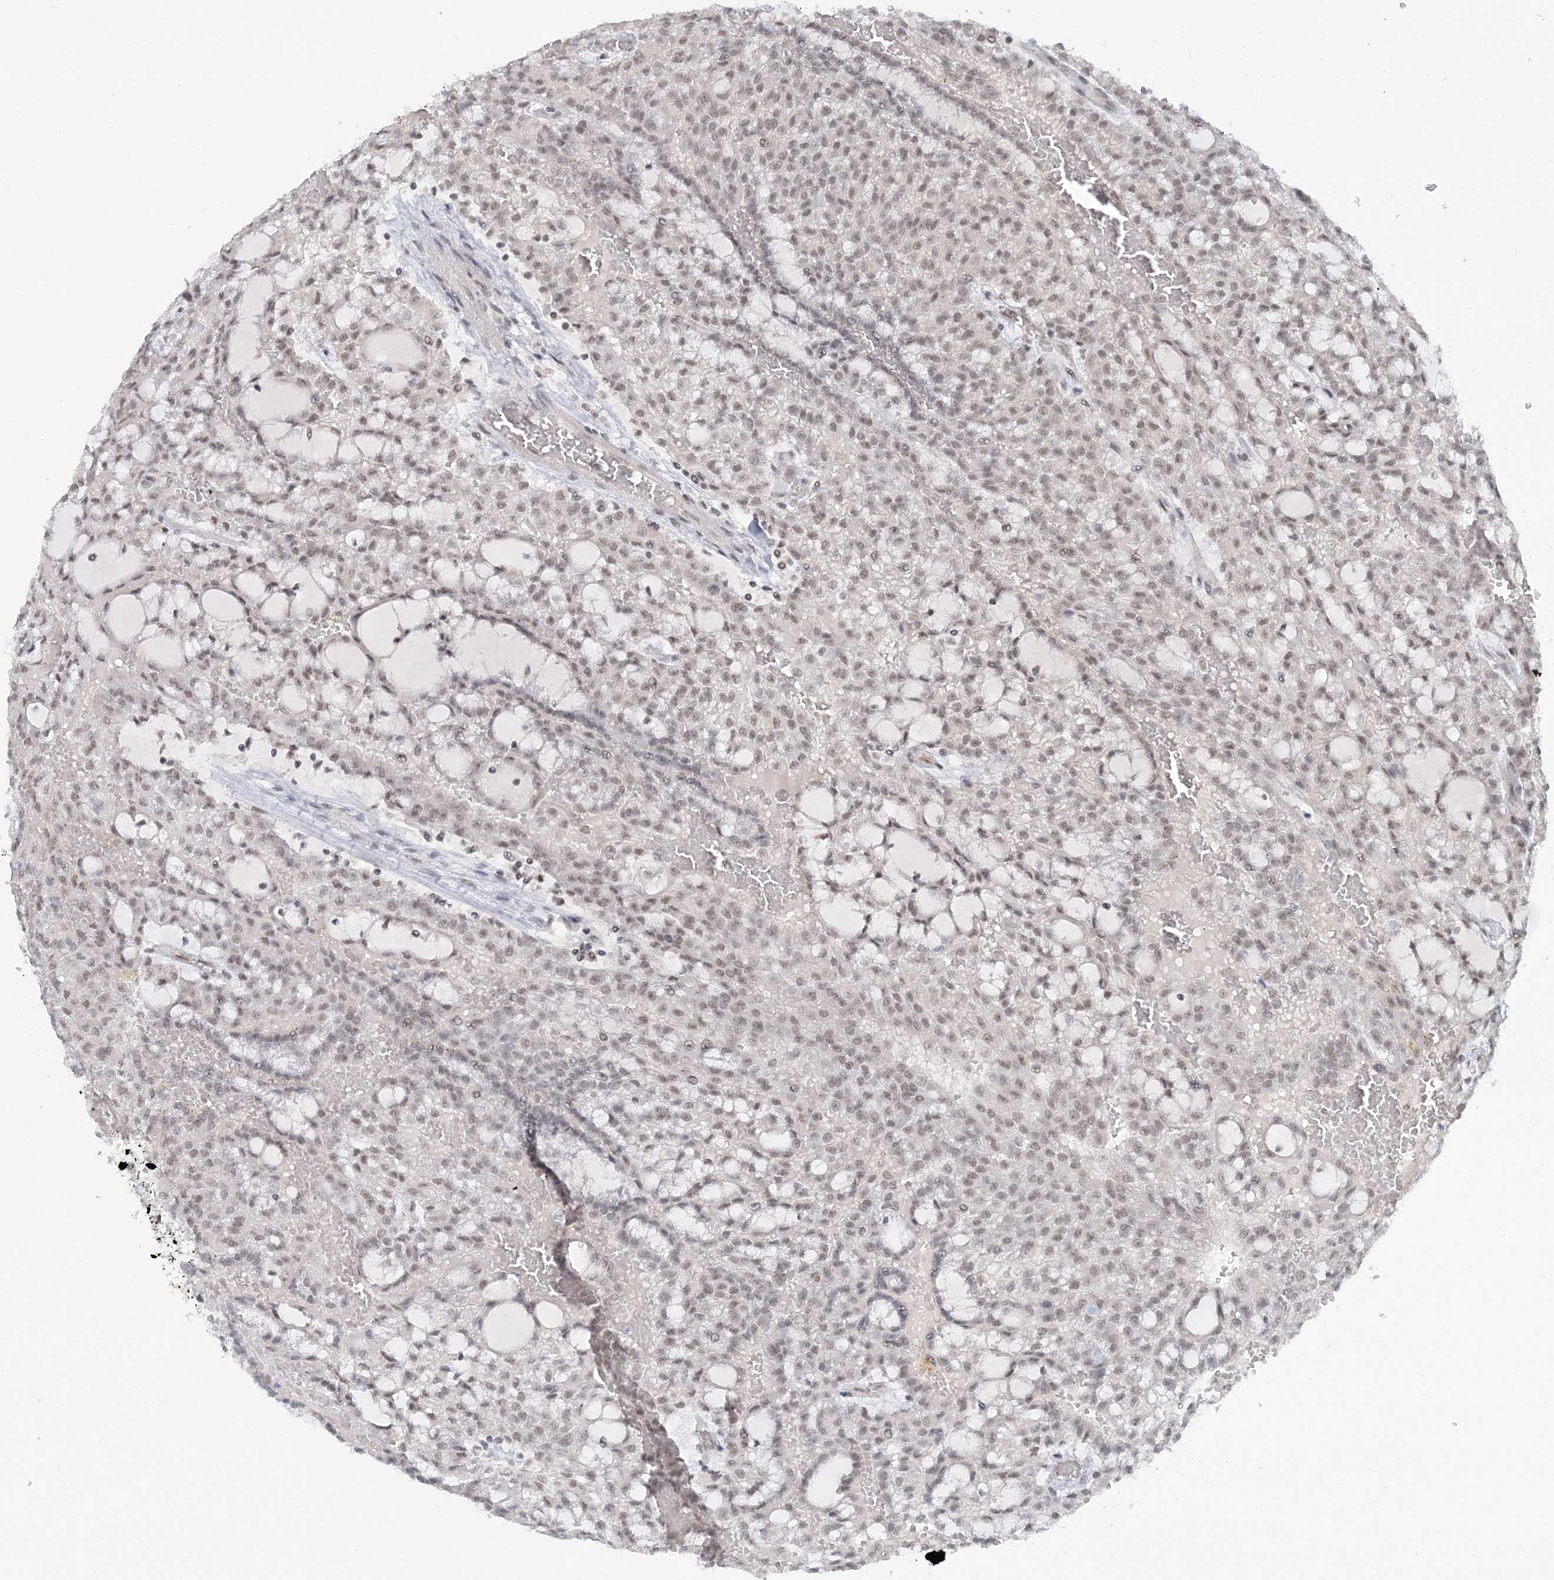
{"staining": {"intensity": "weak", "quantity": ">75%", "location": "nuclear"}, "tissue": "renal cancer", "cell_type": "Tumor cells", "image_type": "cancer", "snomed": [{"axis": "morphology", "description": "Adenocarcinoma, NOS"}, {"axis": "topography", "description": "Kidney"}], "caption": "Protein analysis of renal adenocarcinoma tissue displays weak nuclear staining in approximately >75% of tumor cells. Nuclei are stained in blue.", "gene": "KMT2D", "patient": {"sex": "male", "age": 63}}